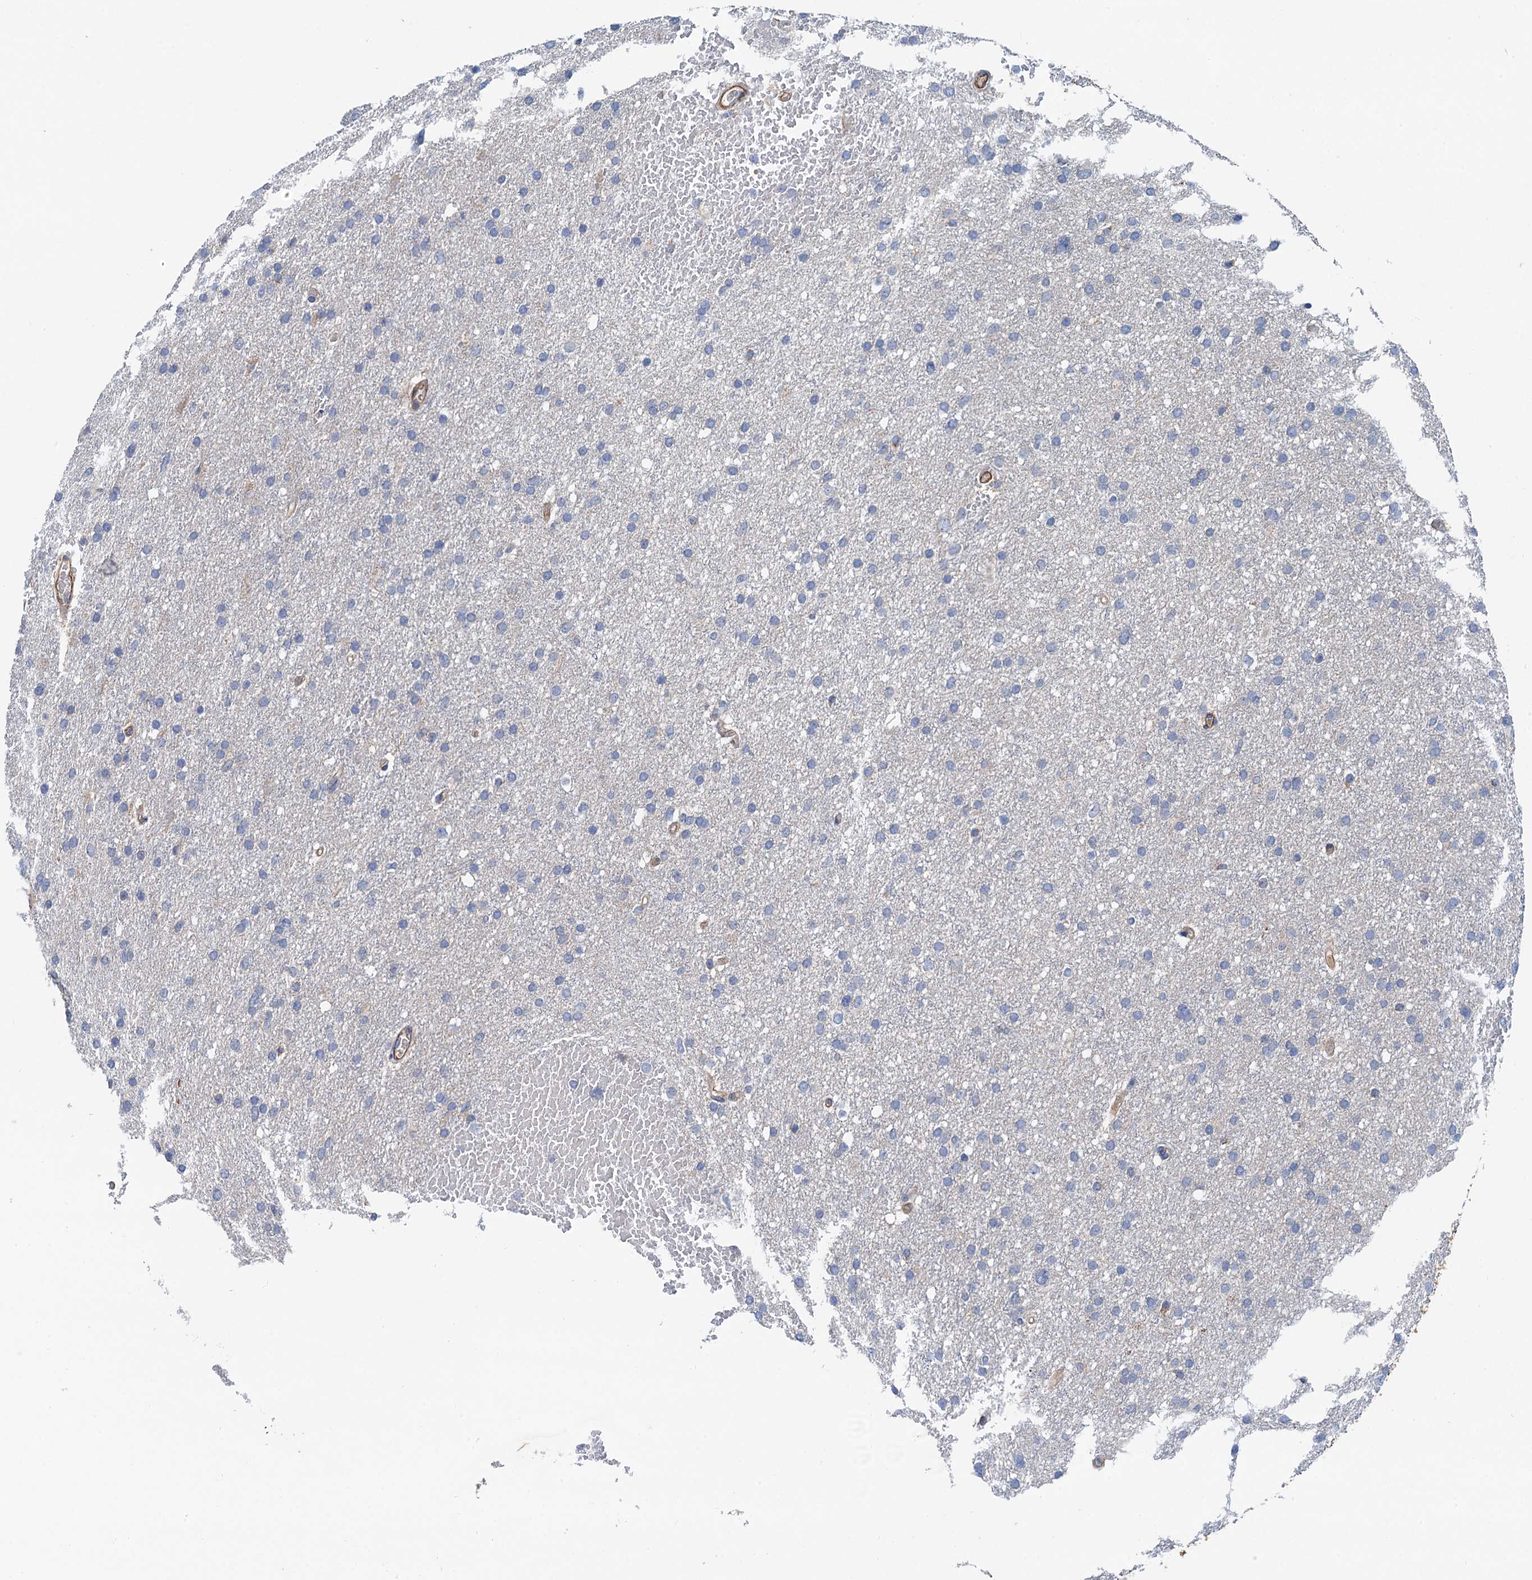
{"staining": {"intensity": "negative", "quantity": "none", "location": "none"}, "tissue": "glioma", "cell_type": "Tumor cells", "image_type": "cancer", "snomed": [{"axis": "morphology", "description": "Glioma, malignant, High grade"}, {"axis": "topography", "description": "Cerebral cortex"}], "caption": "High-grade glioma (malignant) was stained to show a protein in brown. There is no significant staining in tumor cells.", "gene": "CSTPP1", "patient": {"sex": "female", "age": 36}}